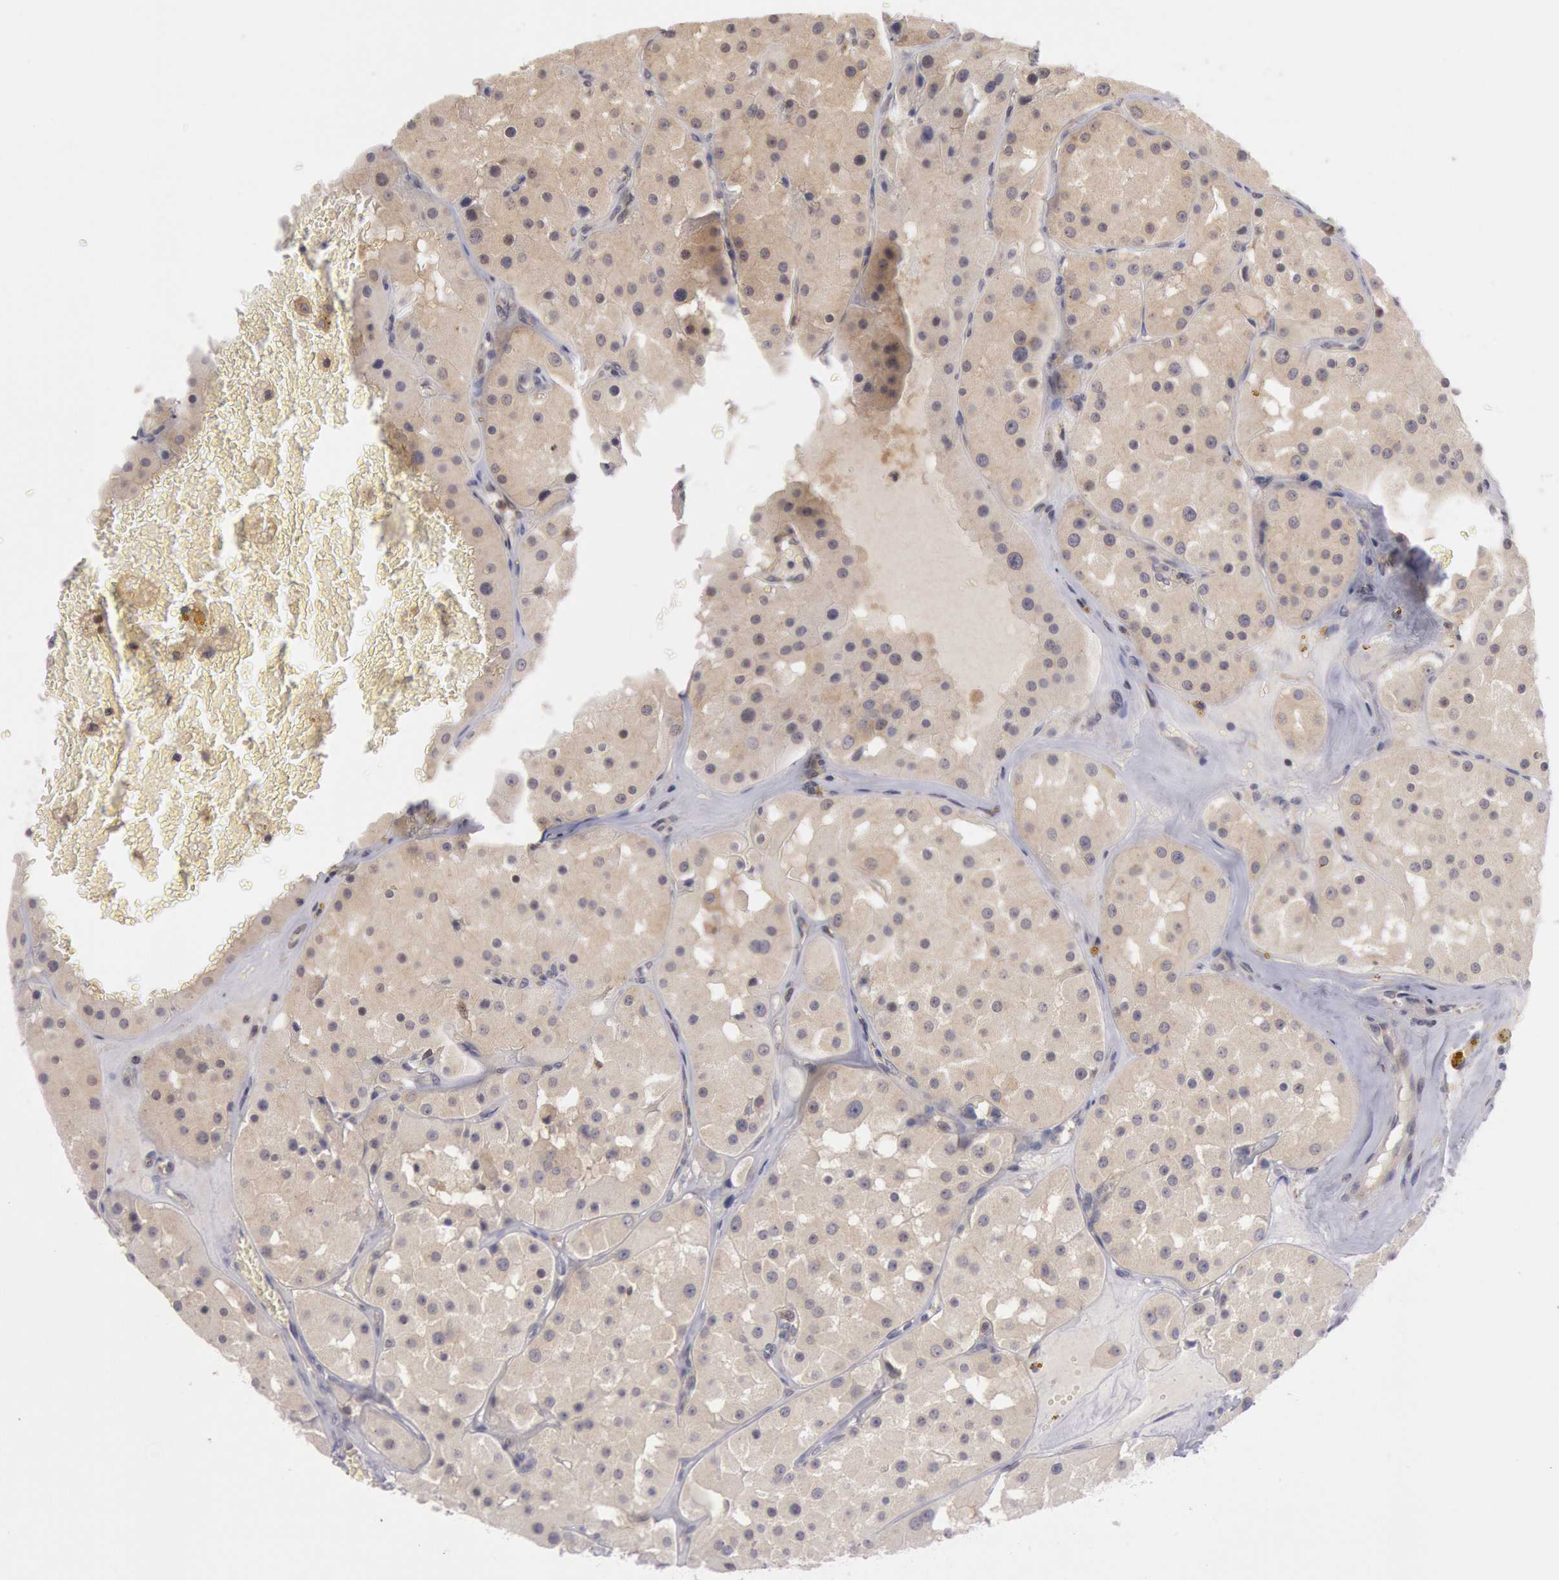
{"staining": {"intensity": "strong", "quantity": ">75%", "location": "cytoplasmic/membranous"}, "tissue": "renal cancer", "cell_type": "Tumor cells", "image_type": "cancer", "snomed": [{"axis": "morphology", "description": "Adenocarcinoma, uncertain malignant potential"}, {"axis": "topography", "description": "Kidney"}], "caption": "Immunohistochemical staining of human renal cancer demonstrates strong cytoplasmic/membranous protein staining in approximately >75% of tumor cells.", "gene": "PLA2G6", "patient": {"sex": "male", "age": 63}}